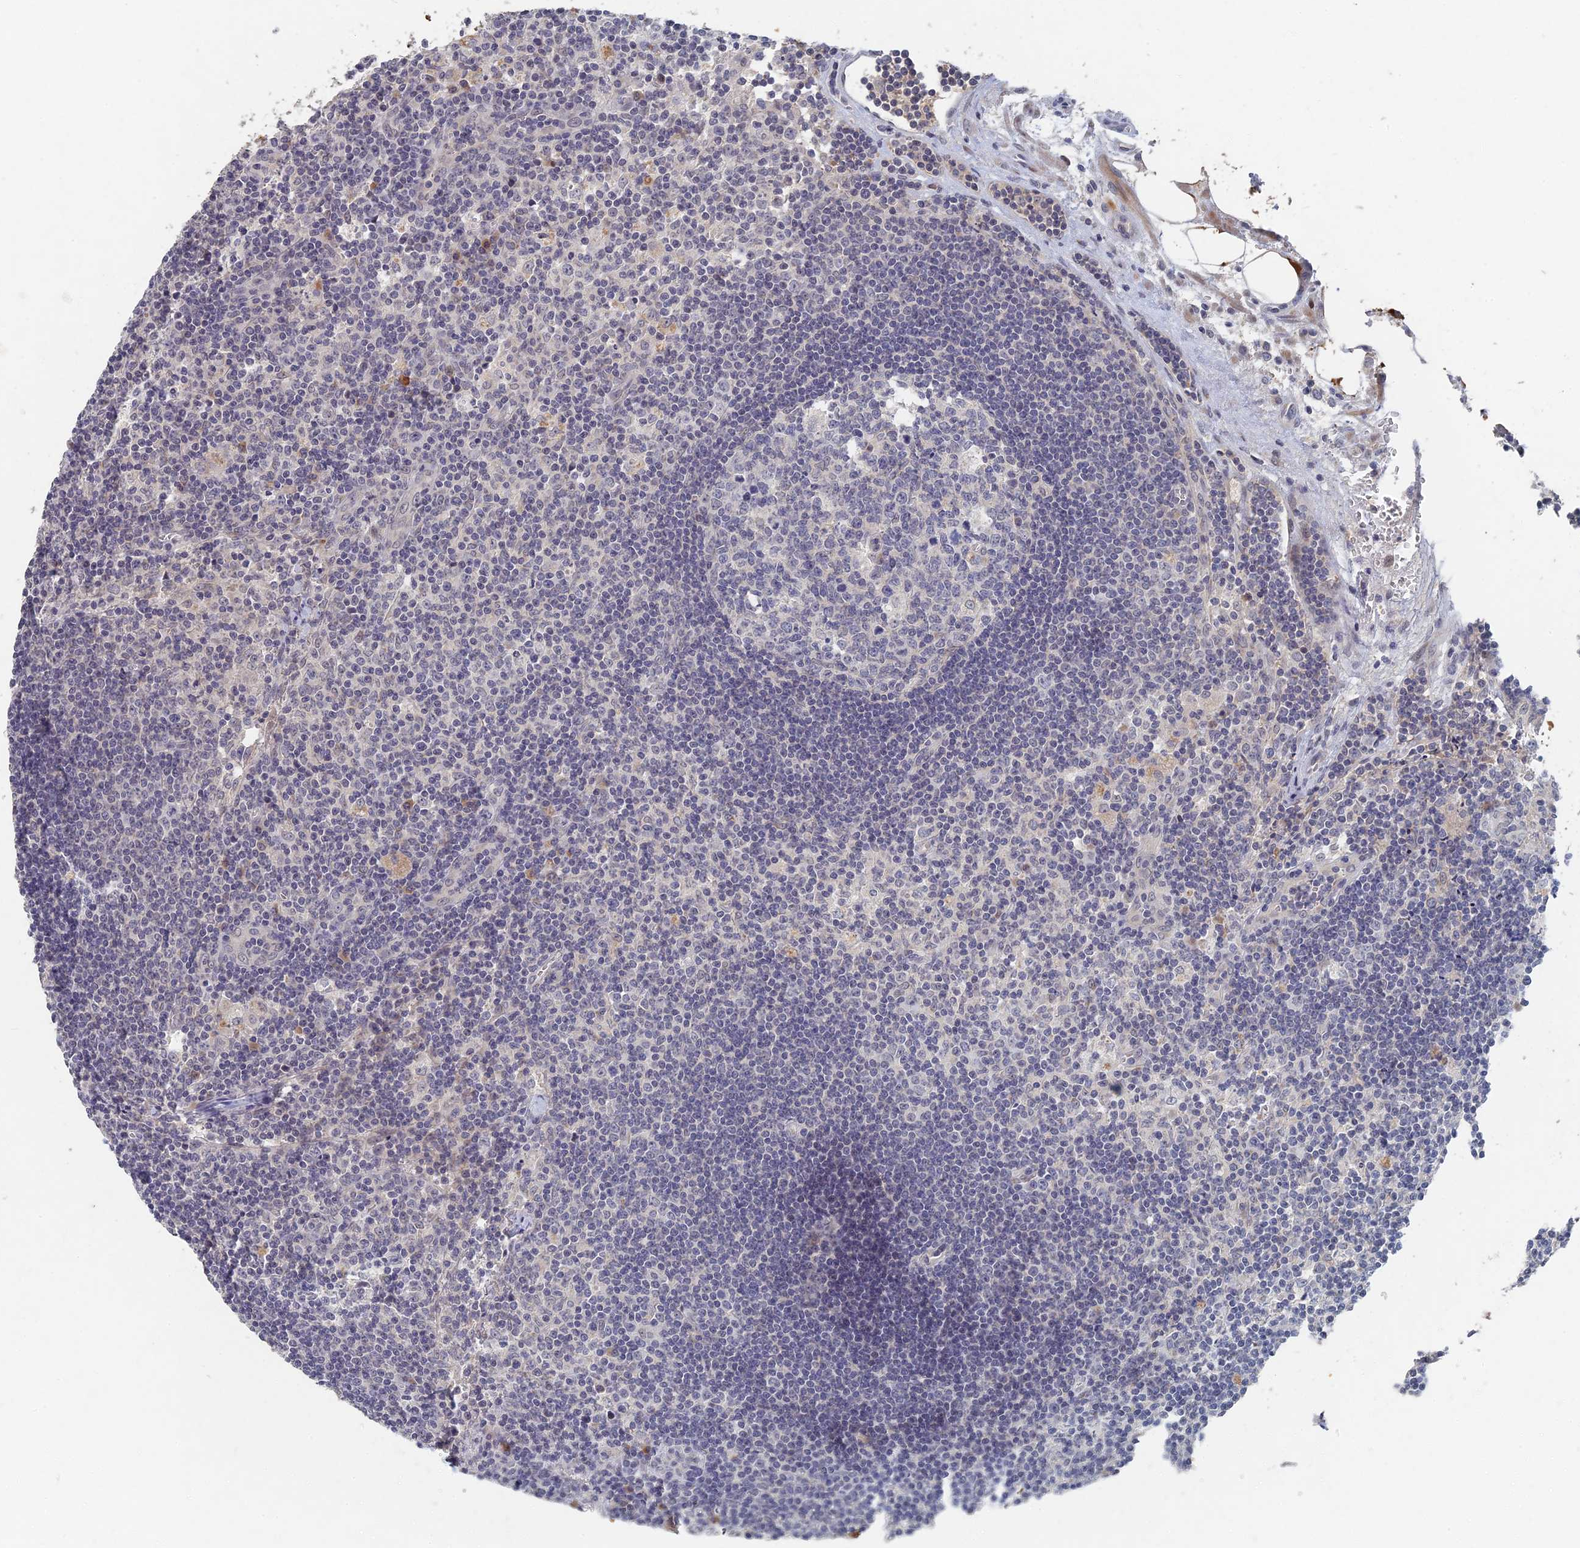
{"staining": {"intensity": "negative", "quantity": "none", "location": "none"}, "tissue": "lymph node", "cell_type": "Germinal center cells", "image_type": "normal", "snomed": [{"axis": "morphology", "description": "Normal tissue, NOS"}, {"axis": "topography", "description": "Lymph node"}], "caption": "High power microscopy photomicrograph of an immunohistochemistry image of unremarkable lymph node, revealing no significant positivity in germinal center cells.", "gene": "GNA15", "patient": {"sex": "male", "age": 58}}